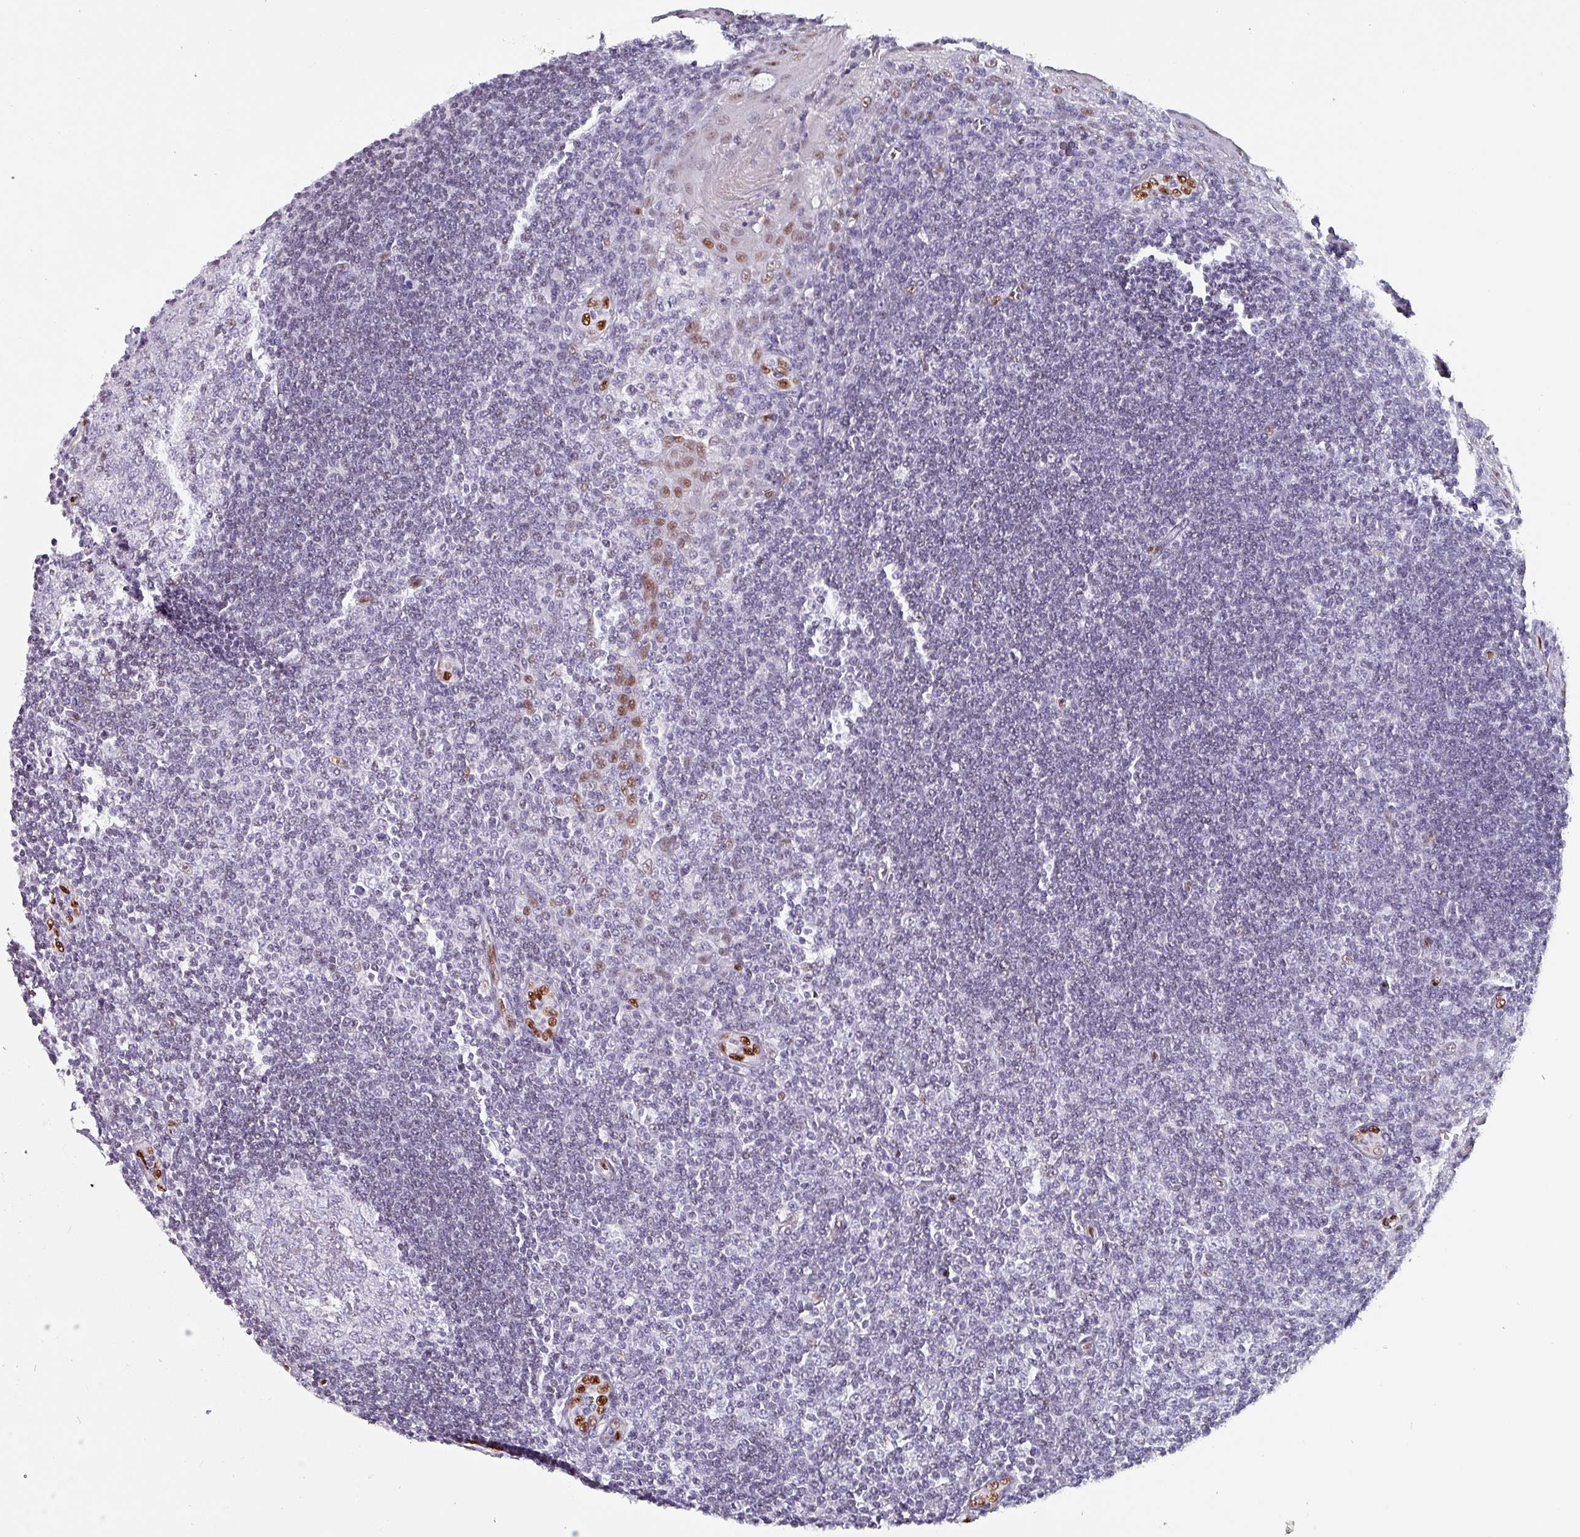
{"staining": {"intensity": "negative", "quantity": "none", "location": "none"}, "tissue": "tonsil", "cell_type": "Germinal center cells", "image_type": "normal", "snomed": [{"axis": "morphology", "description": "Normal tissue, NOS"}, {"axis": "topography", "description": "Tonsil"}], "caption": "Immunohistochemistry (IHC) photomicrograph of unremarkable human tonsil stained for a protein (brown), which reveals no staining in germinal center cells.", "gene": "ZNF816", "patient": {"sex": "male", "age": 27}}